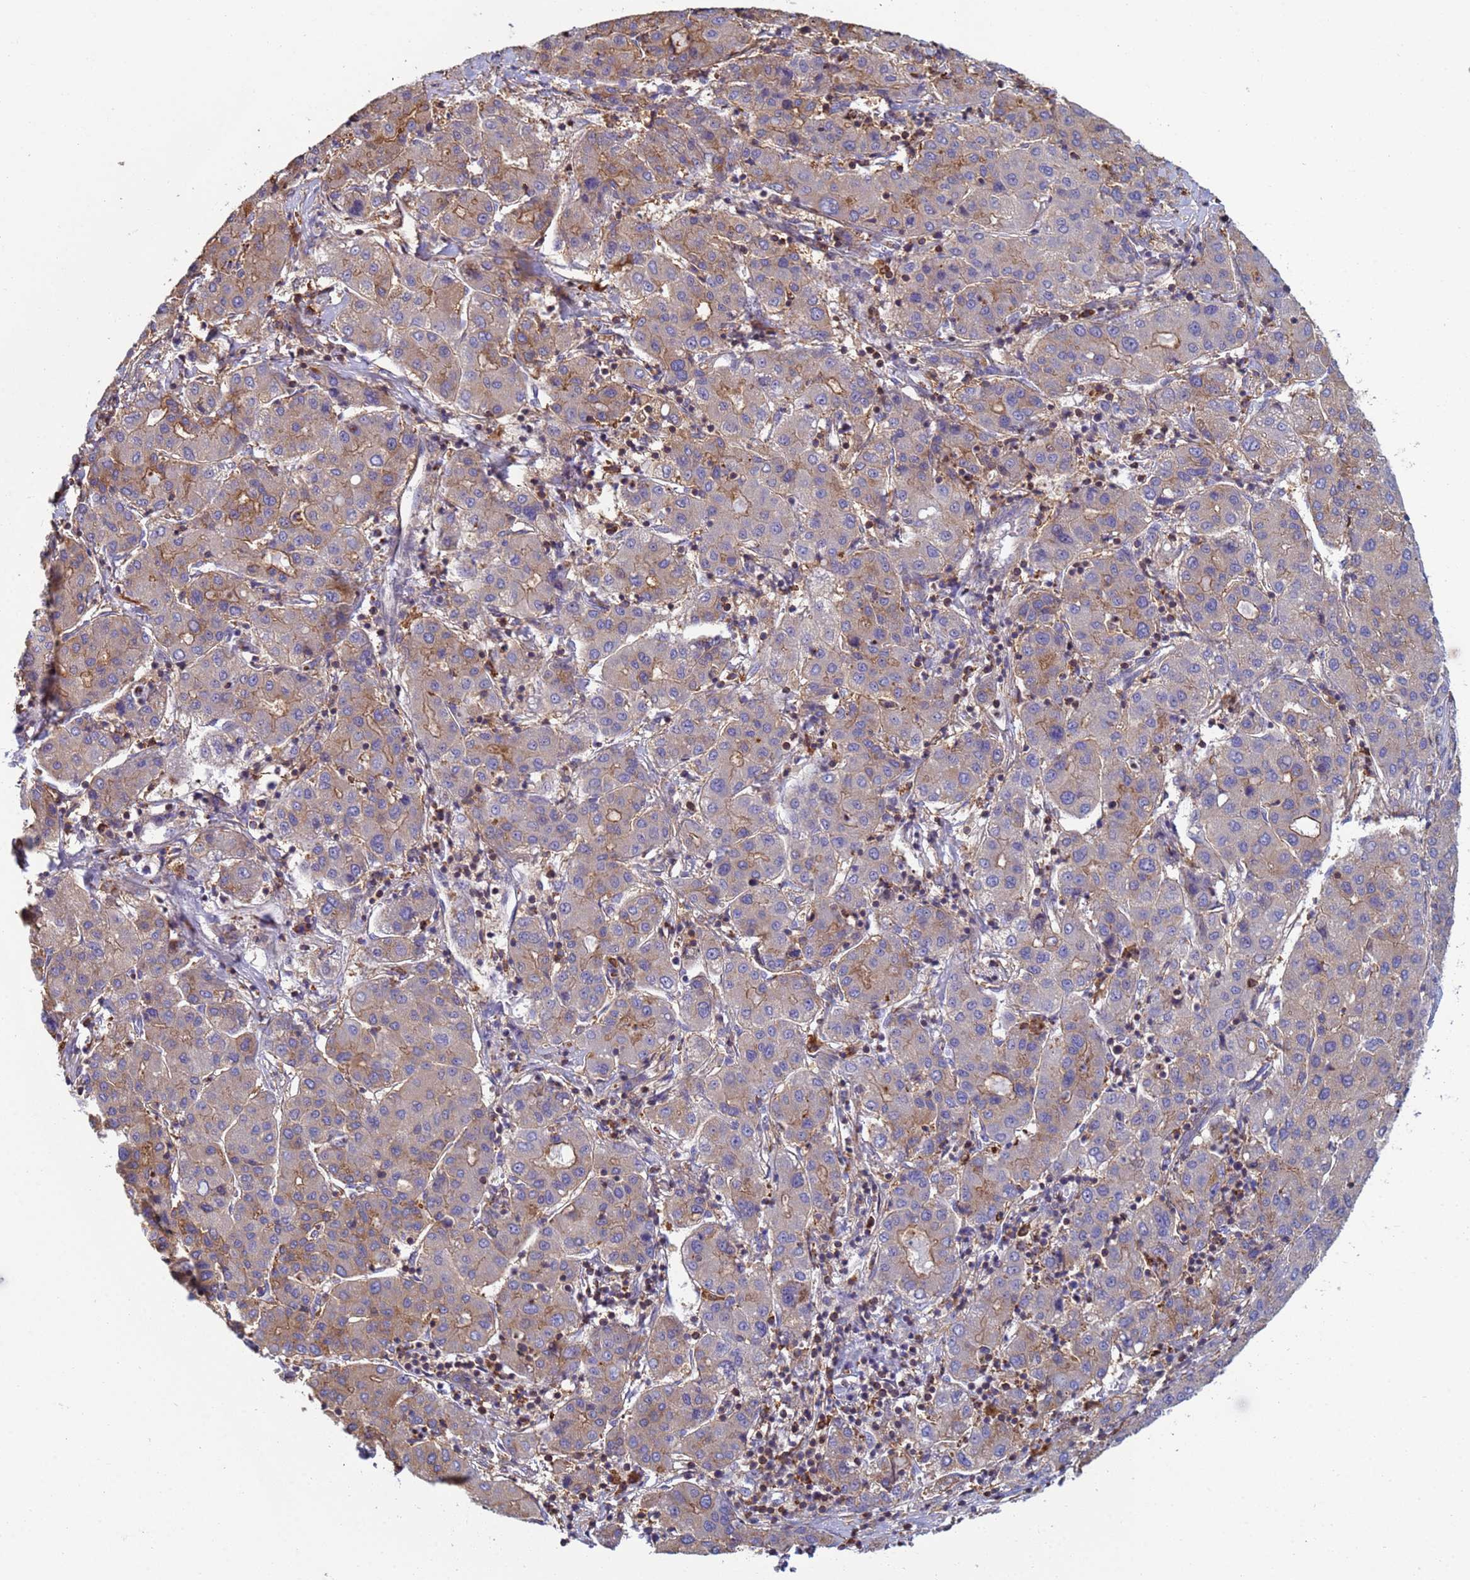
{"staining": {"intensity": "moderate", "quantity": "25%-75%", "location": "cytoplasmic/membranous"}, "tissue": "liver cancer", "cell_type": "Tumor cells", "image_type": "cancer", "snomed": [{"axis": "morphology", "description": "Carcinoma, Hepatocellular, NOS"}, {"axis": "topography", "description": "Liver"}], "caption": "Liver hepatocellular carcinoma stained with a protein marker shows moderate staining in tumor cells.", "gene": "ZNG1B", "patient": {"sex": "male", "age": 65}}